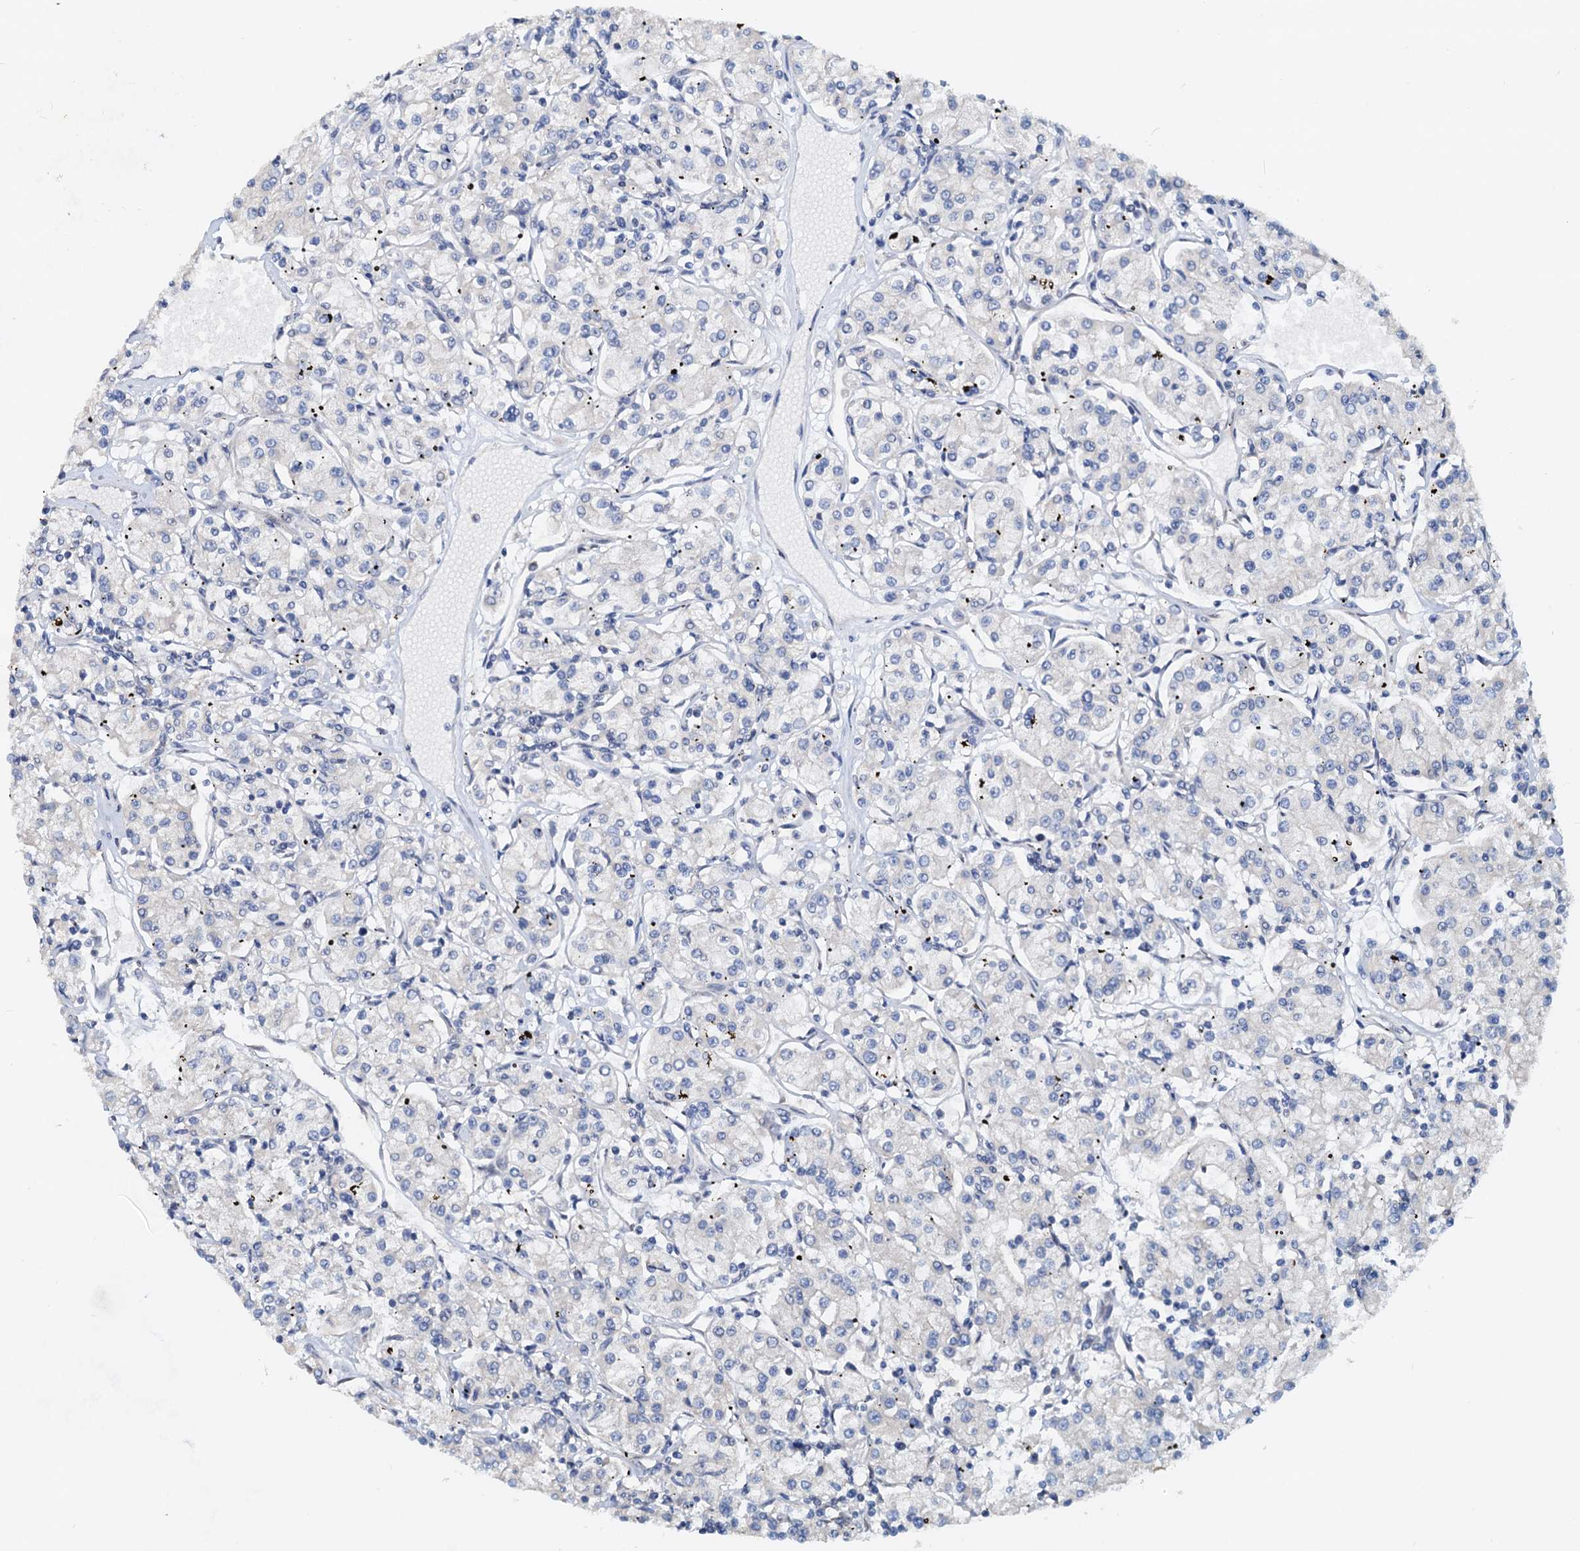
{"staining": {"intensity": "negative", "quantity": "none", "location": "none"}, "tissue": "renal cancer", "cell_type": "Tumor cells", "image_type": "cancer", "snomed": [{"axis": "morphology", "description": "Adenocarcinoma, NOS"}, {"axis": "topography", "description": "Kidney"}], "caption": "The IHC histopathology image has no significant positivity in tumor cells of renal adenocarcinoma tissue. (Immunohistochemistry (ihc), brightfield microscopy, high magnification).", "gene": "PTGES3", "patient": {"sex": "female", "age": 59}}